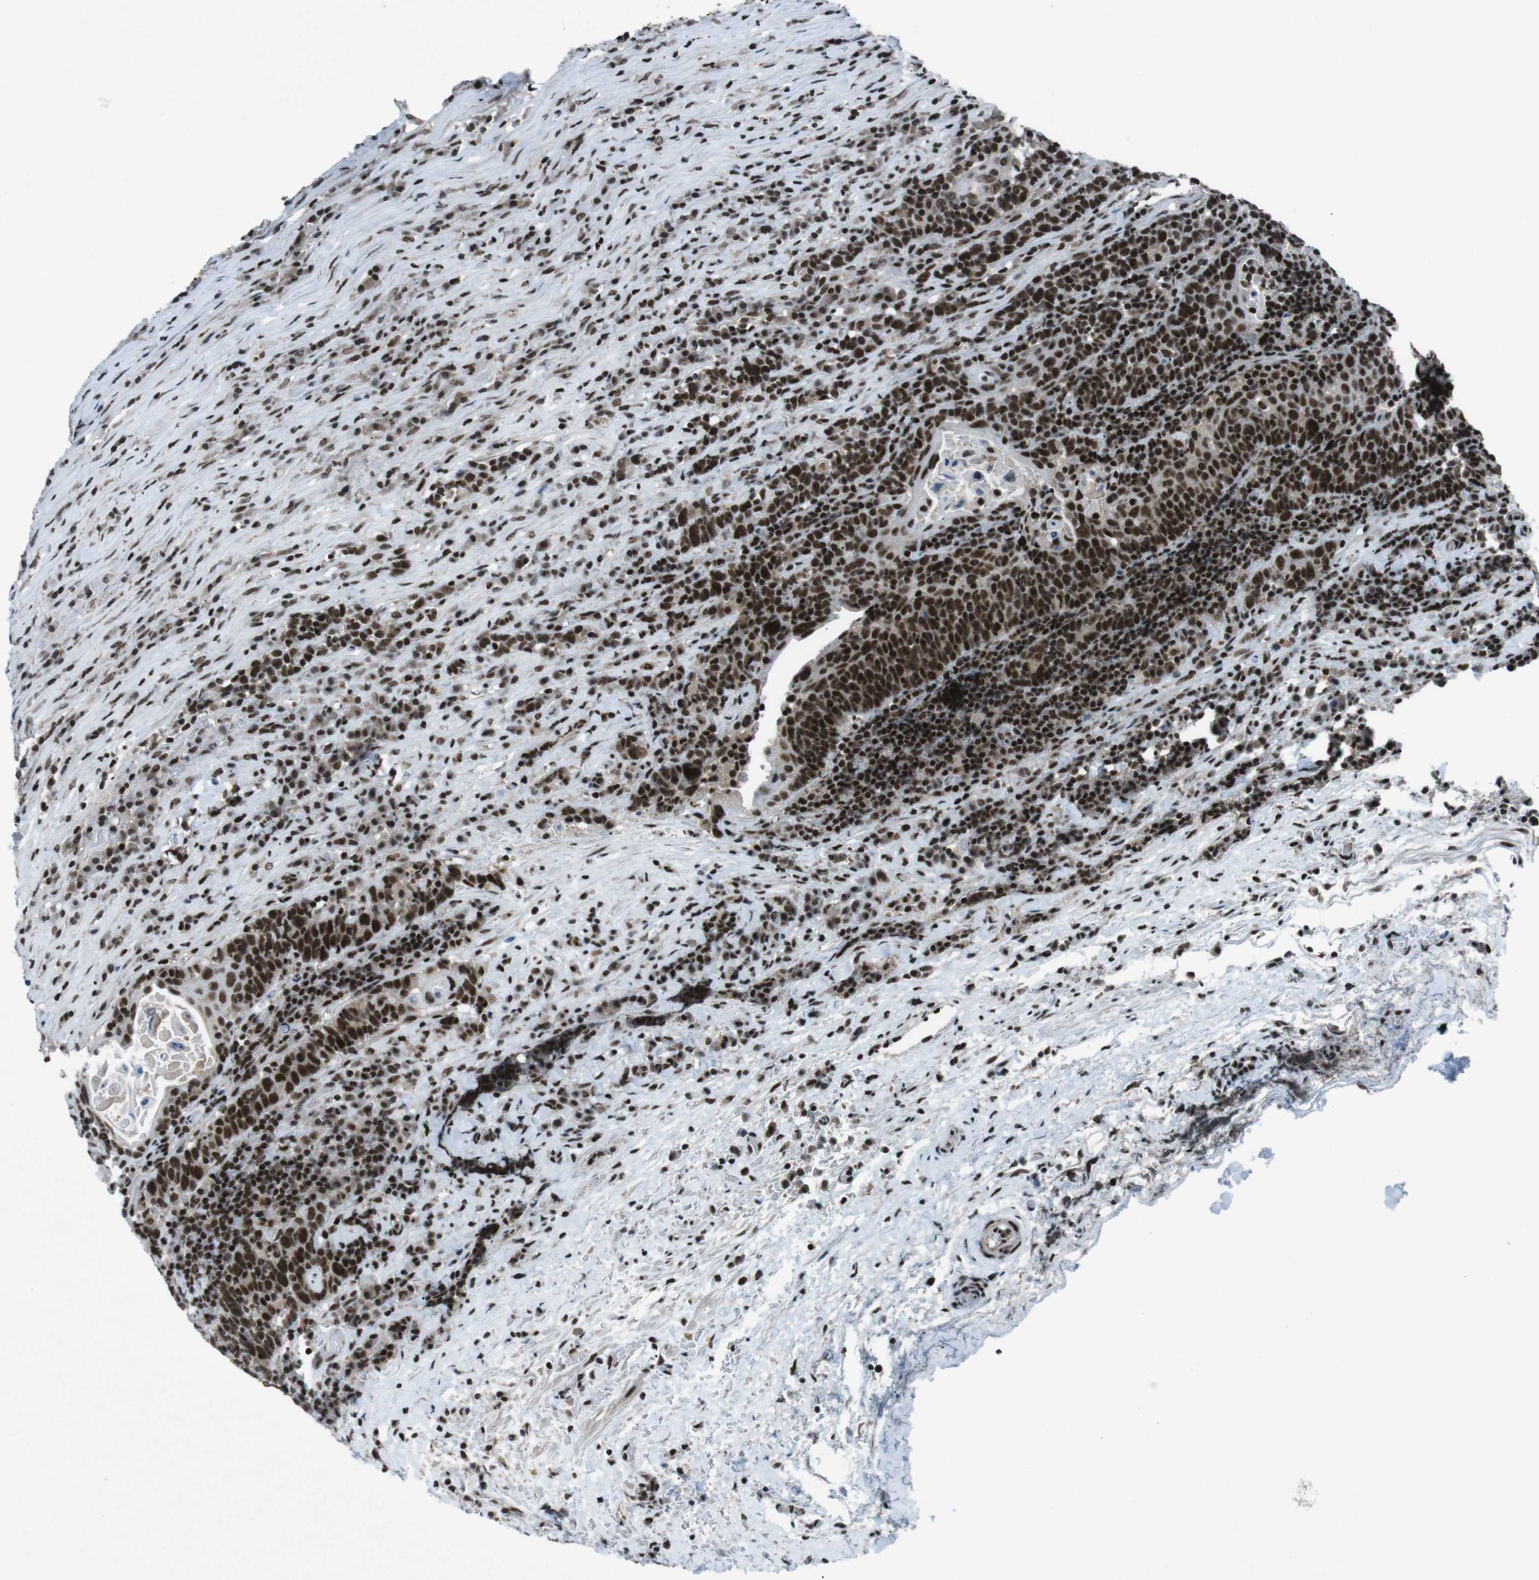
{"staining": {"intensity": "strong", "quantity": ">75%", "location": "nuclear"}, "tissue": "head and neck cancer", "cell_type": "Tumor cells", "image_type": "cancer", "snomed": [{"axis": "morphology", "description": "Squamous cell carcinoma, NOS"}, {"axis": "morphology", "description": "Squamous cell carcinoma, metastatic, NOS"}, {"axis": "topography", "description": "Lymph node"}, {"axis": "topography", "description": "Head-Neck"}], "caption": "IHC image of human head and neck squamous cell carcinoma stained for a protein (brown), which demonstrates high levels of strong nuclear expression in approximately >75% of tumor cells.", "gene": "TAF1", "patient": {"sex": "male", "age": 62}}